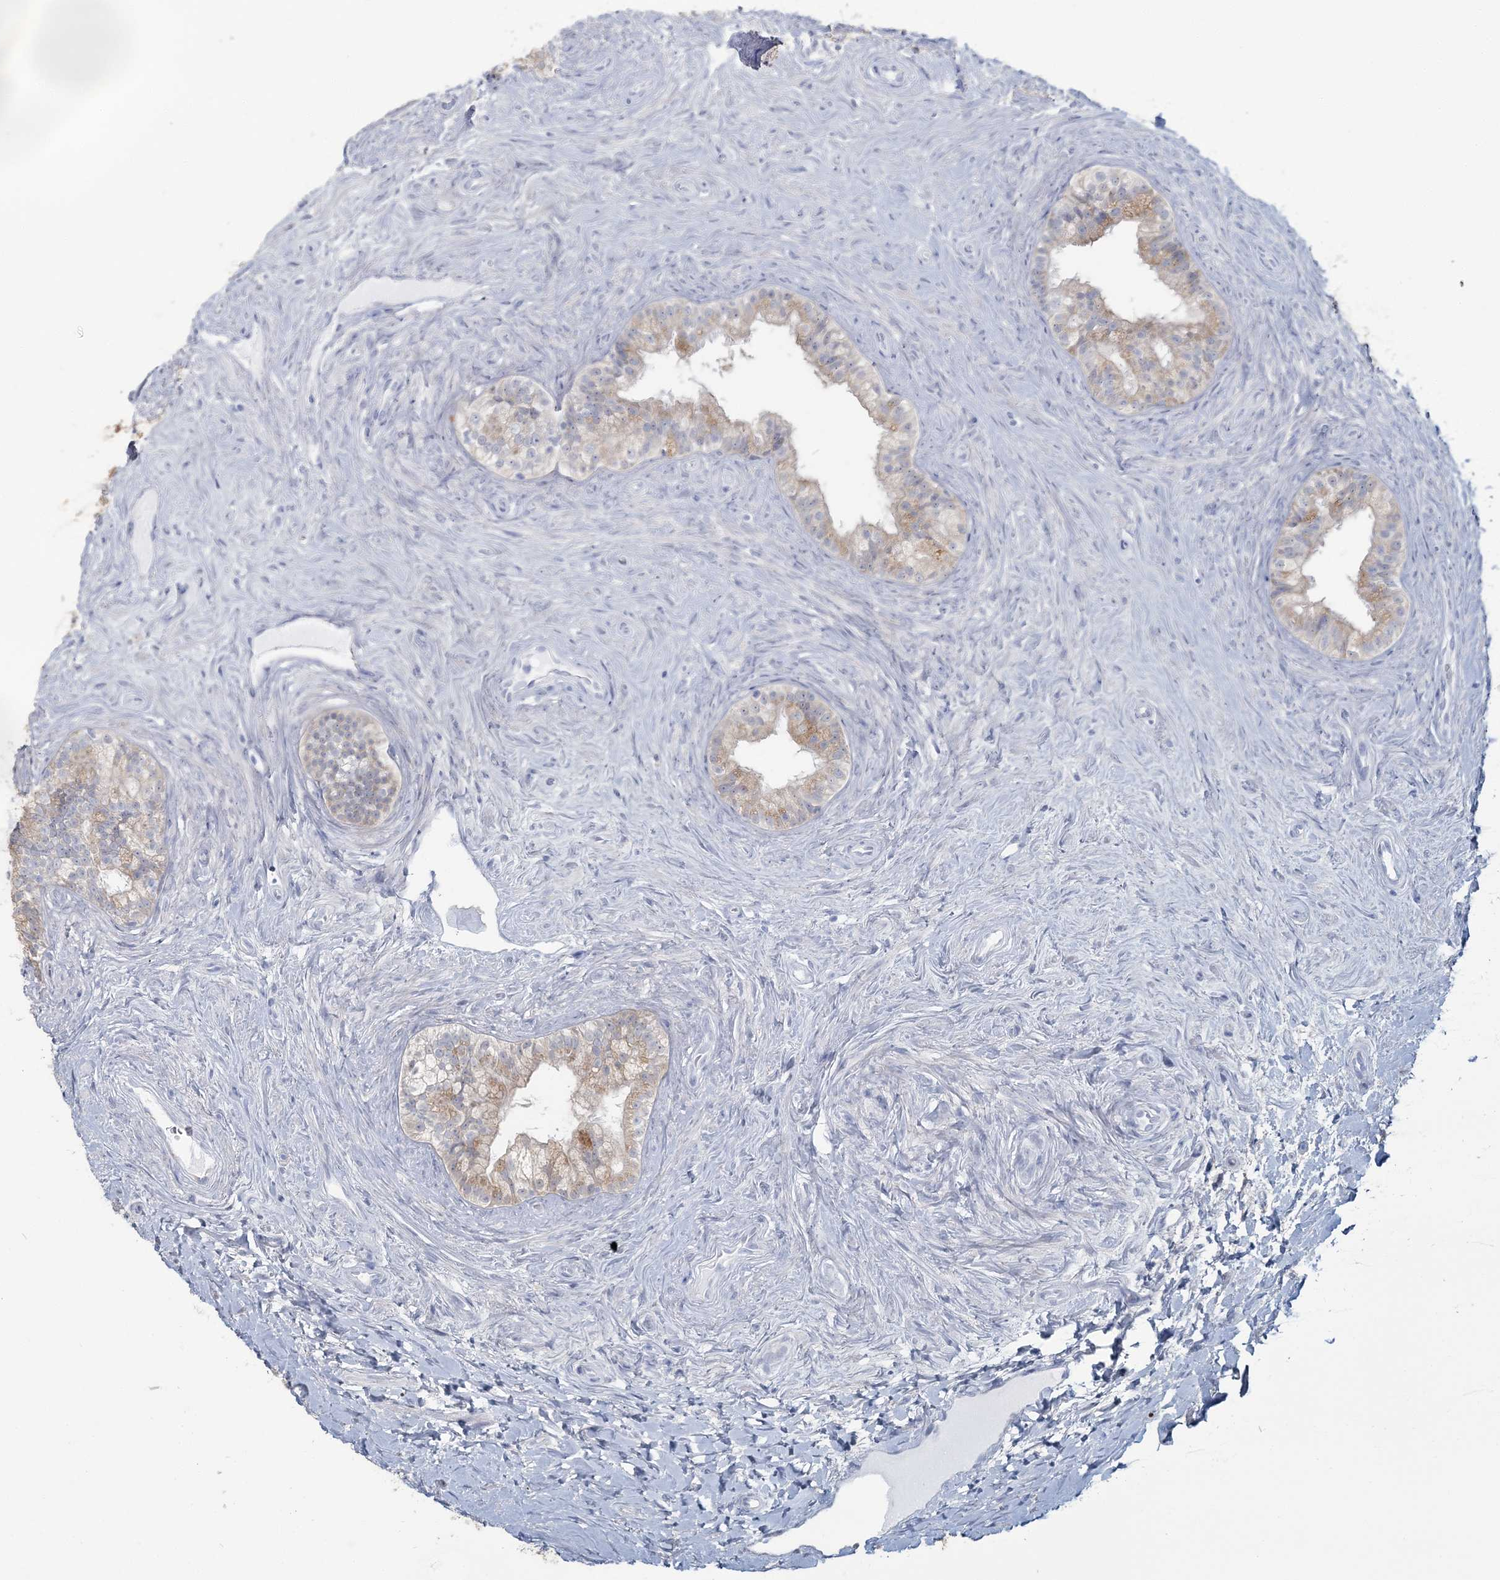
{"staining": {"intensity": "moderate", "quantity": "25%-75%", "location": "cytoplasmic/membranous"}, "tissue": "epididymis", "cell_type": "Glandular cells", "image_type": "normal", "snomed": [{"axis": "morphology", "description": "Normal tissue, NOS"}, {"axis": "topography", "description": "Epididymis"}], "caption": "Immunohistochemistry (IHC) of unremarkable human epididymis reveals medium levels of moderate cytoplasmic/membranous expression in about 25%-75% of glandular cells. The protein is stained brown, and the nuclei are stained in blue (DAB (3,3'-diaminobenzidine) IHC with brightfield microscopy, high magnification).", "gene": "CMBL", "patient": {"sex": "male", "age": 84}}